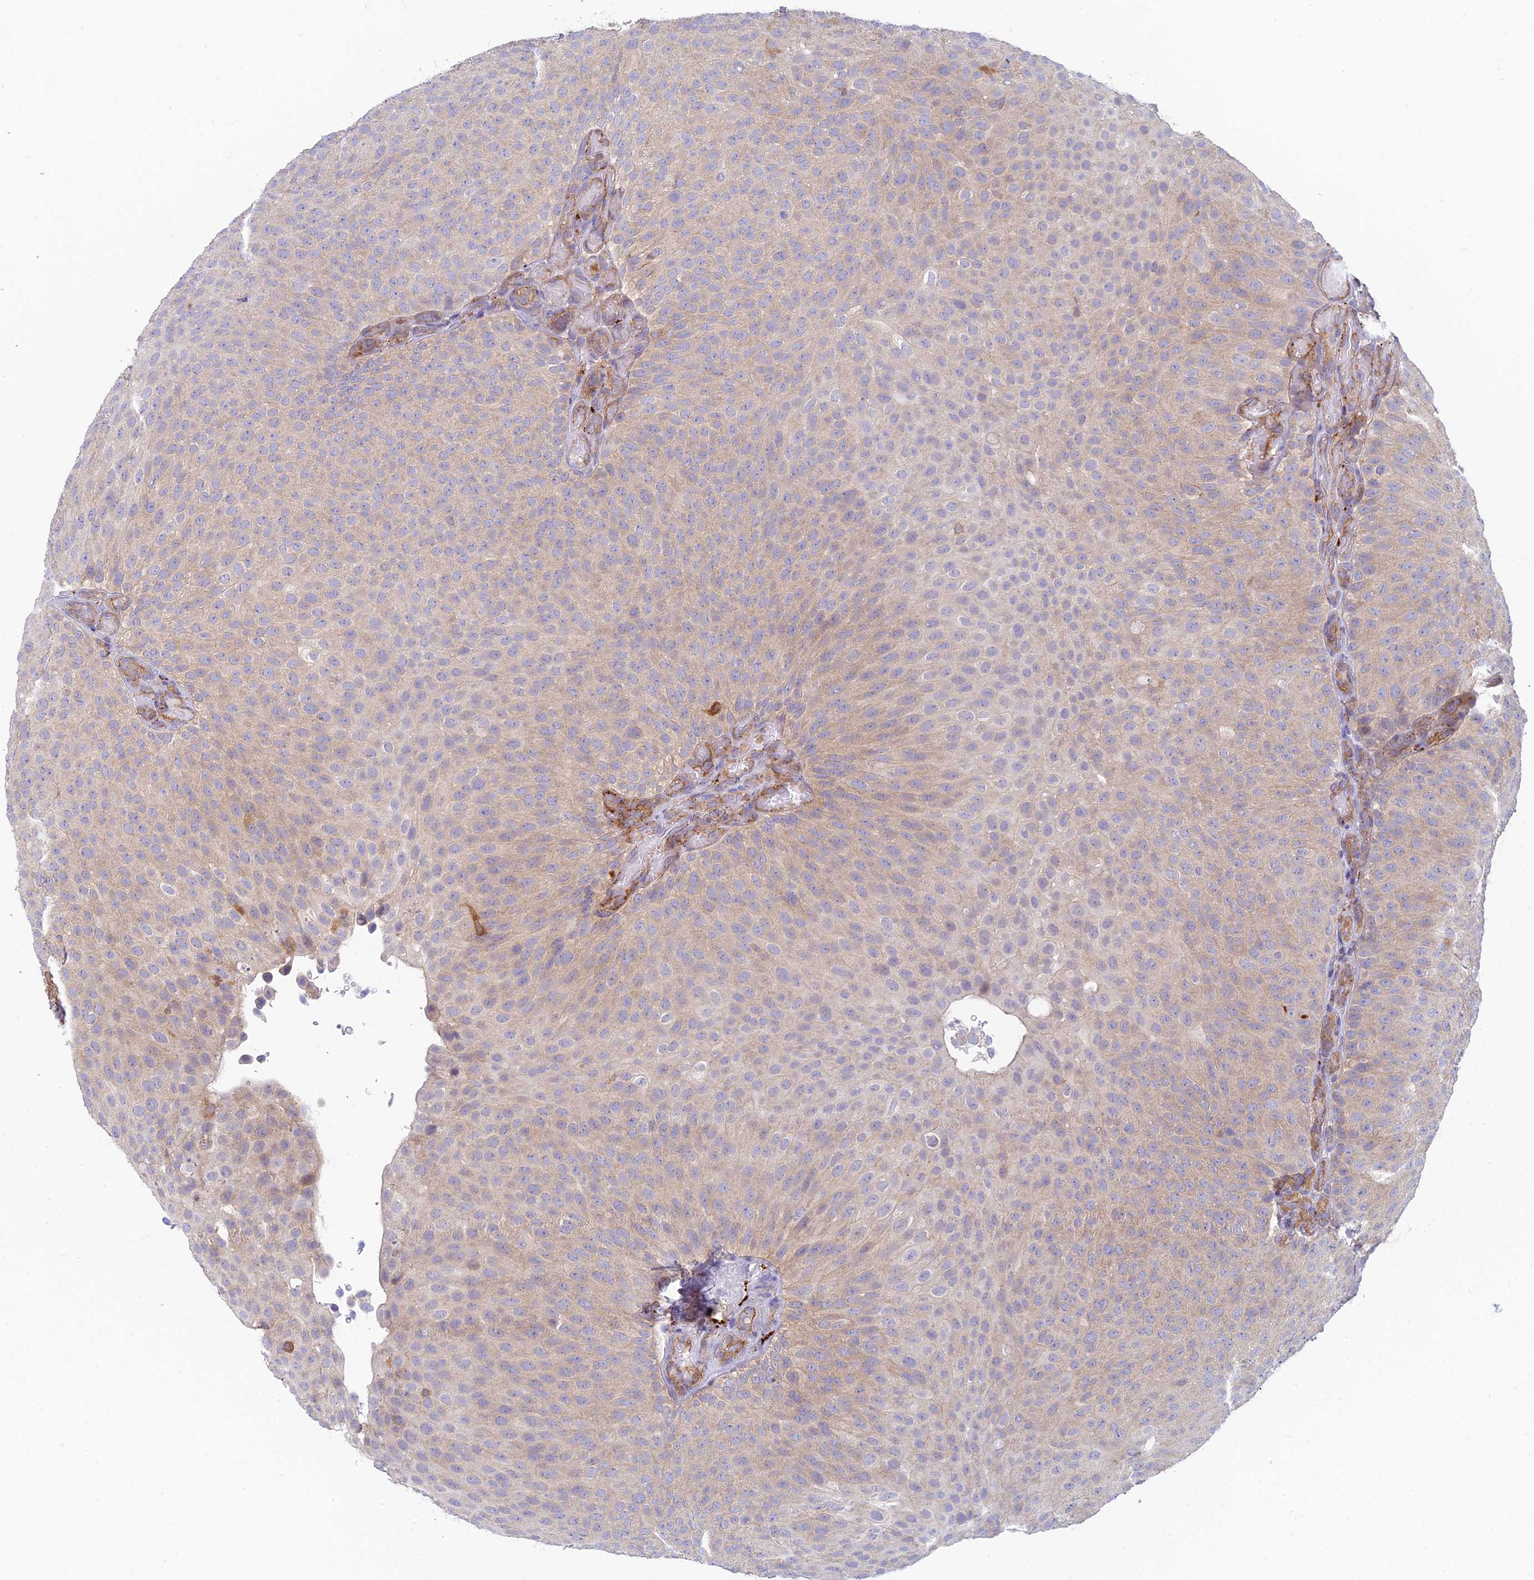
{"staining": {"intensity": "weak", "quantity": ">75%", "location": "cytoplasmic/membranous"}, "tissue": "urothelial cancer", "cell_type": "Tumor cells", "image_type": "cancer", "snomed": [{"axis": "morphology", "description": "Urothelial carcinoma, Low grade"}, {"axis": "topography", "description": "Urinary bladder"}], "caption": "Immunohistochemical staining of human low-grade urothelial carcinoma displays weak cytoplasmic/membranous protein positivity in about >75% of tumor cells.", "gene": "STRN4", "patient": {"sex": "male", "age": 78}}